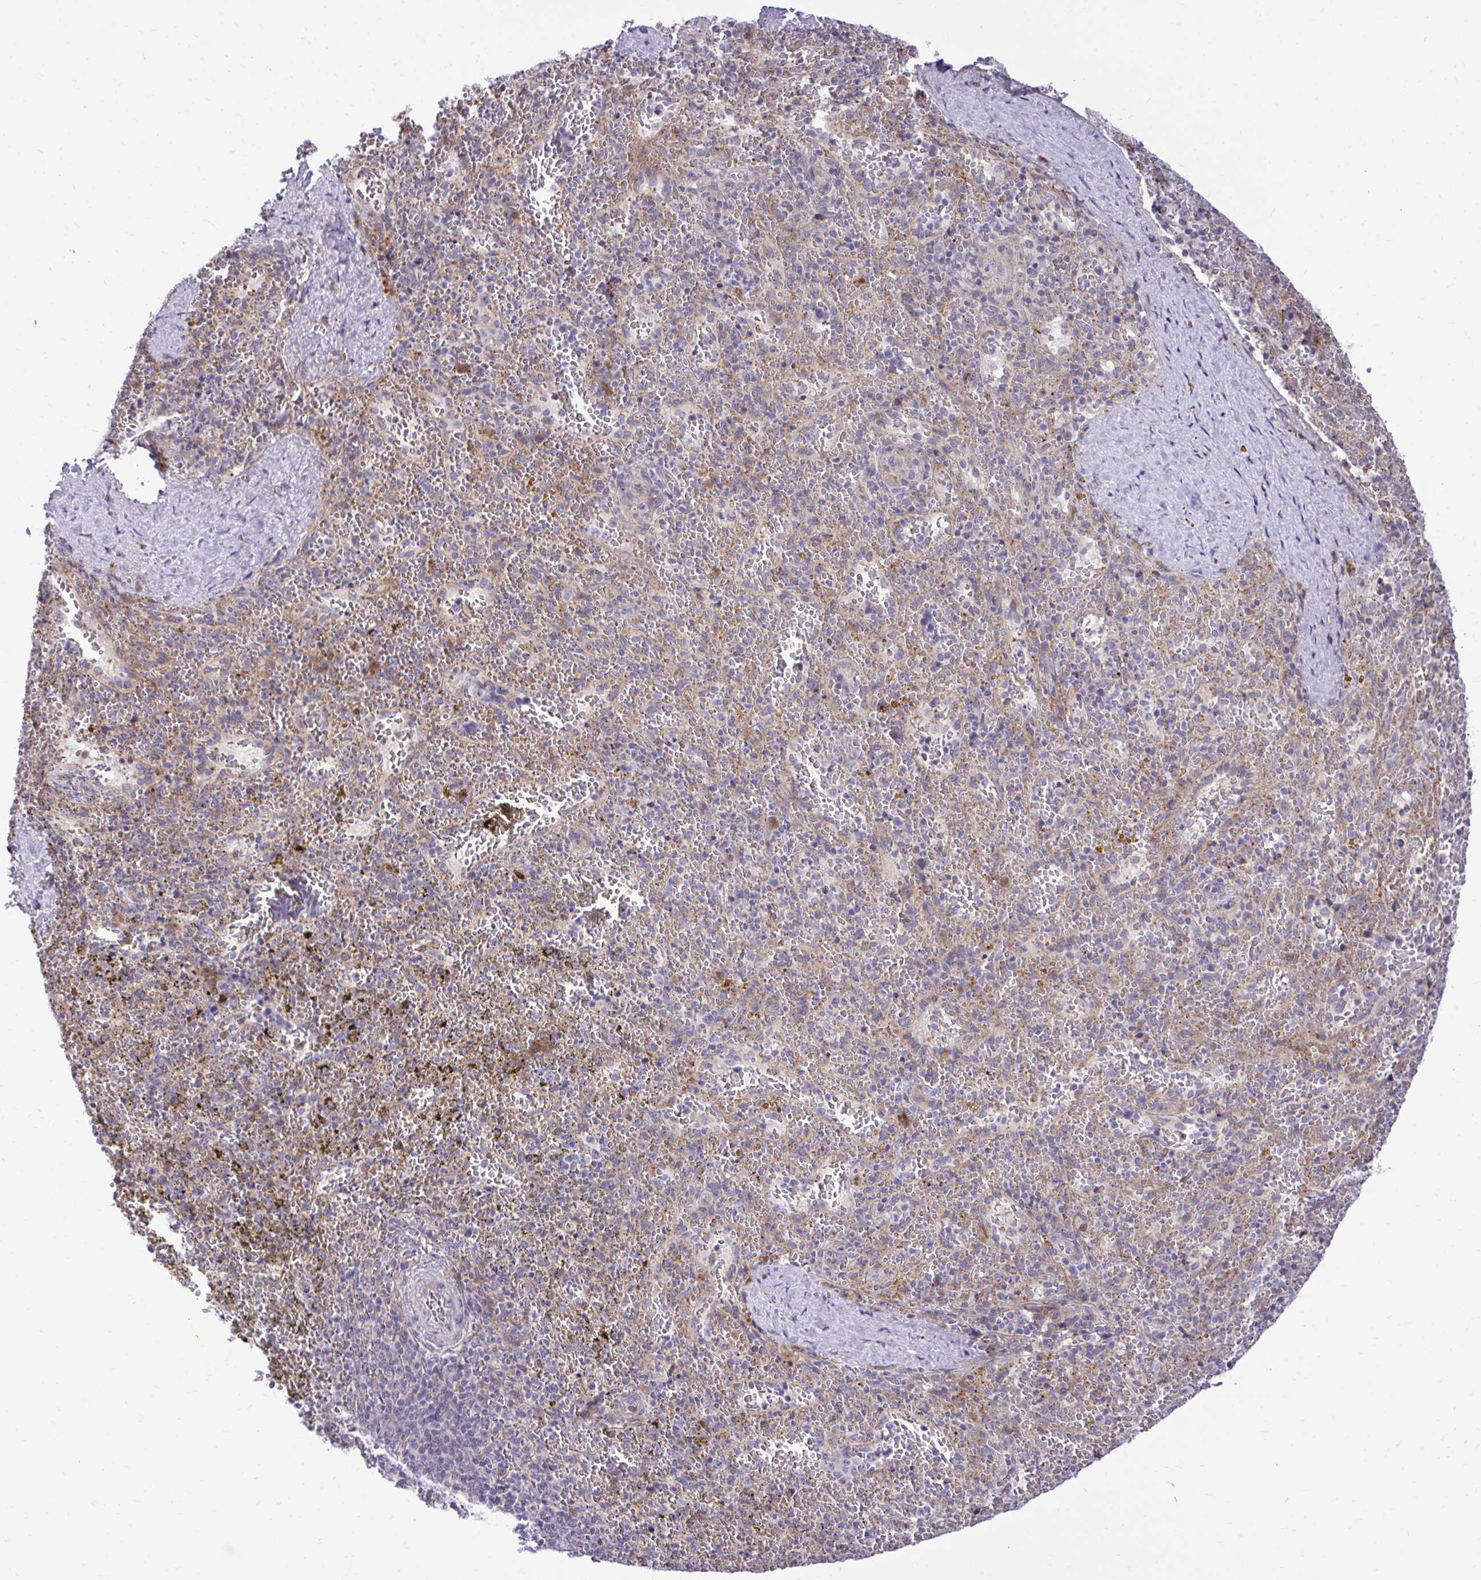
{"staining": {"intensity": "negative", "quantity": "none", "location": "none"}, "tissue": "spleen", "cell_type": "Cells in red pulp", "image_type": "normal", "snomed": [{"axis": "morphology", "description": "Normal tissue, NOS"}, {"axis": "topography", "description": "Spleen"}], "caption": "Protein analysis of benign spleen displays no significant staining in cells in red pulp.", "gene": "METTL9", "patient": {"sex": "female", "age": 50}}